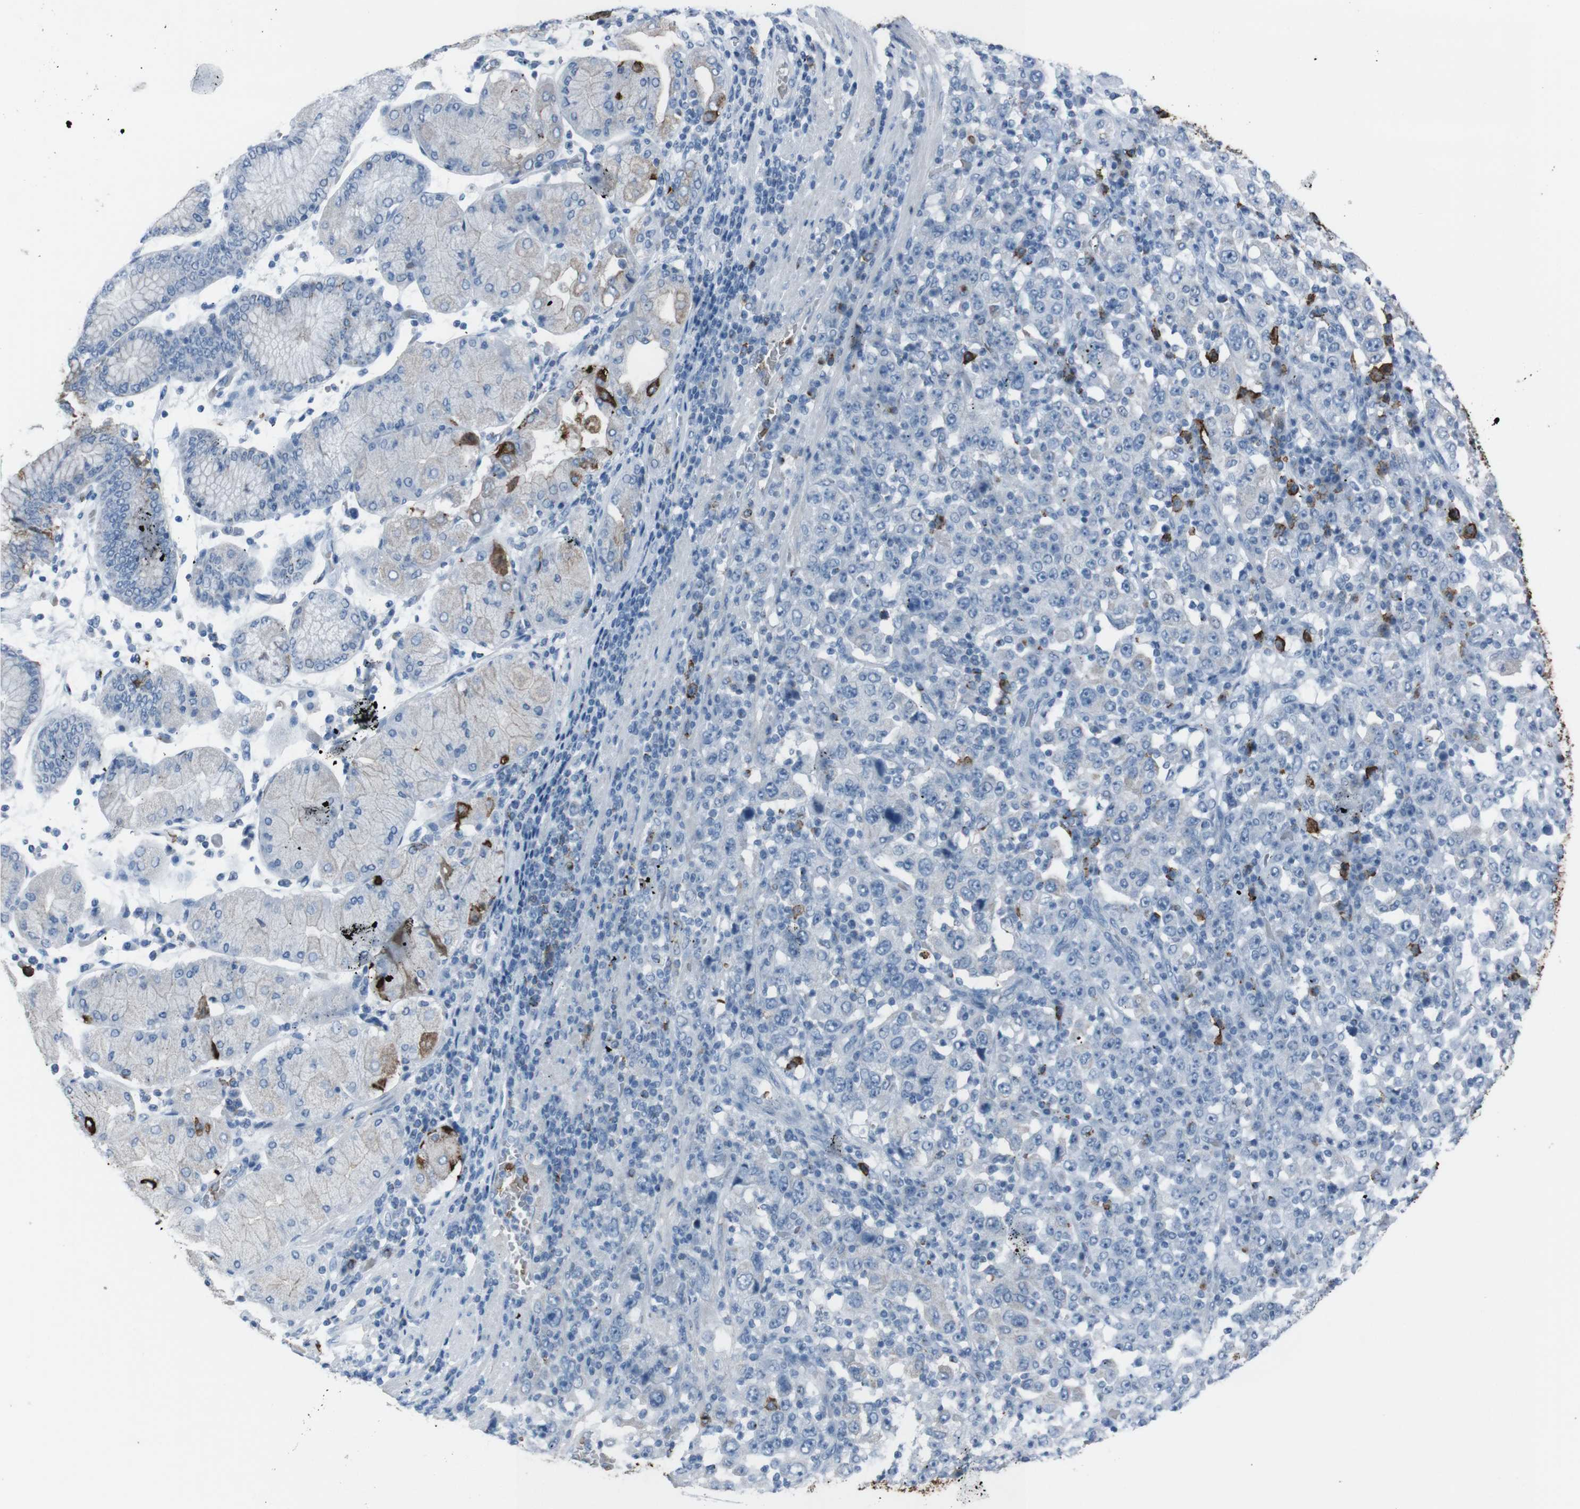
{"staining": {"intensity": "negative", "quantity": "none", "location": "none"}, "tissue": "stomach cancer", "cell_type": "Tumor cells", "image_type": "cancer", "snomed": [{"axis": "morphology", "description": "Normal tissue, NOS"}, {"axis": "morphology", "description": "Adenocarcinoma, NOS"}, {"axis": "topography", "description": "Stomach, upper"}, {"axis": "topography", "description": "Stomach"}], "caption": "Stomach cancer (adenocarcinoma) was stained to show a protein in brown. There is no significant expression in tumor cells. (DAB (3,3'-diaminobenzidine) immunohistochemistry (IHC) visualized using brightfield microscopy, high magnification).", "gene": "ST6GAL1", "patient": {"sex": "male", "age": 59}}